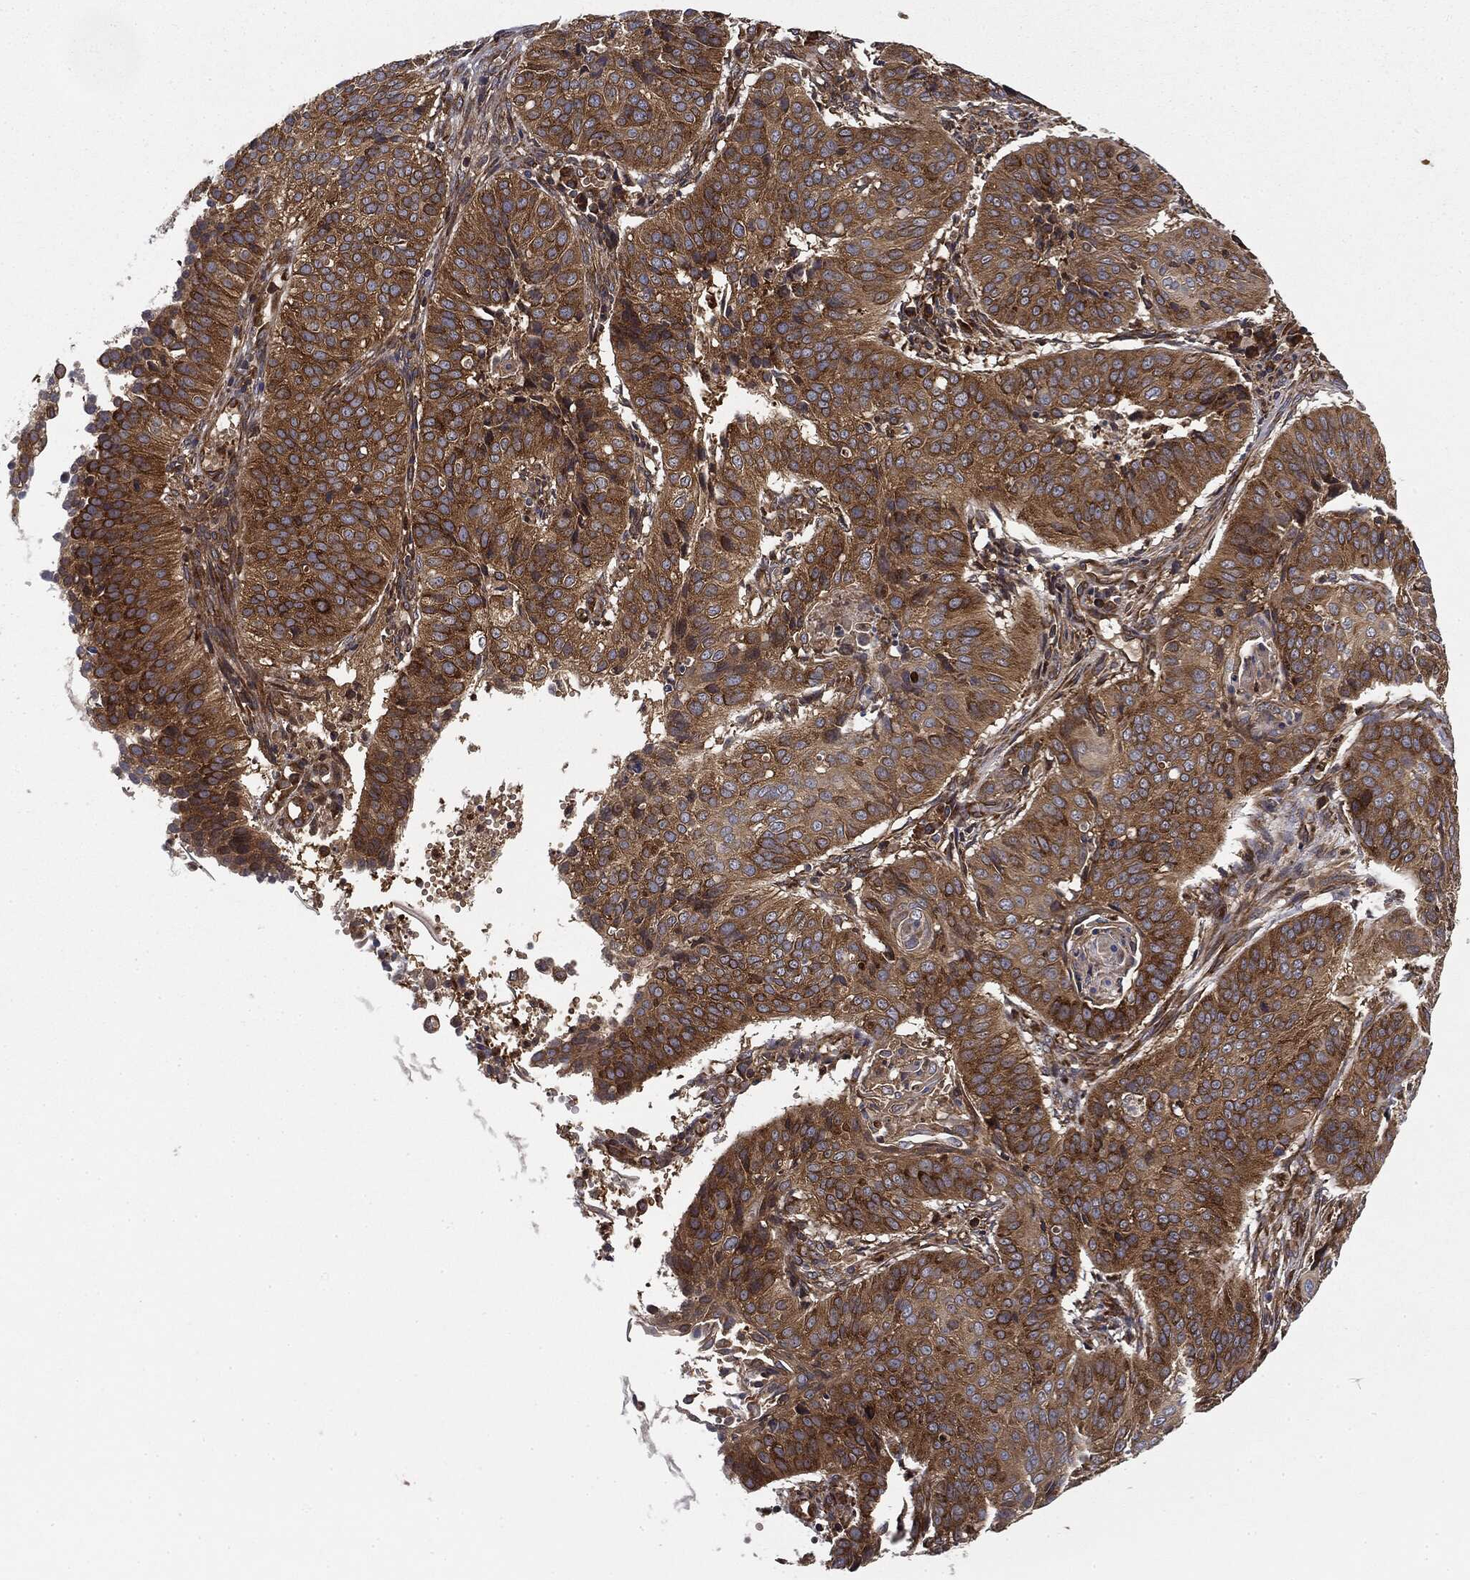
{"staining": {"intensity": "strong", "quantity": ">75%", "location": "cytoplasmic/membranous"}, "tissue": "cervical cancer", "cell_type": "Tumor cells", "image_type": "cancer", "snomed": [{"axis": "morphology", "description": "Normal tissue, NOS"}, {"axis": "morphology", "description": "Squamous cell carcinoma, NOS"}, {"axis": "topography", "description": "Cervix"}], "caption": "Protein staining of cervical cancer tissue shows strong cytoplasmic/membranous staining in about >75% of tumor cells.", "gene": "EIF2AK2", "patient": {"sex": "female", "age": 39}}